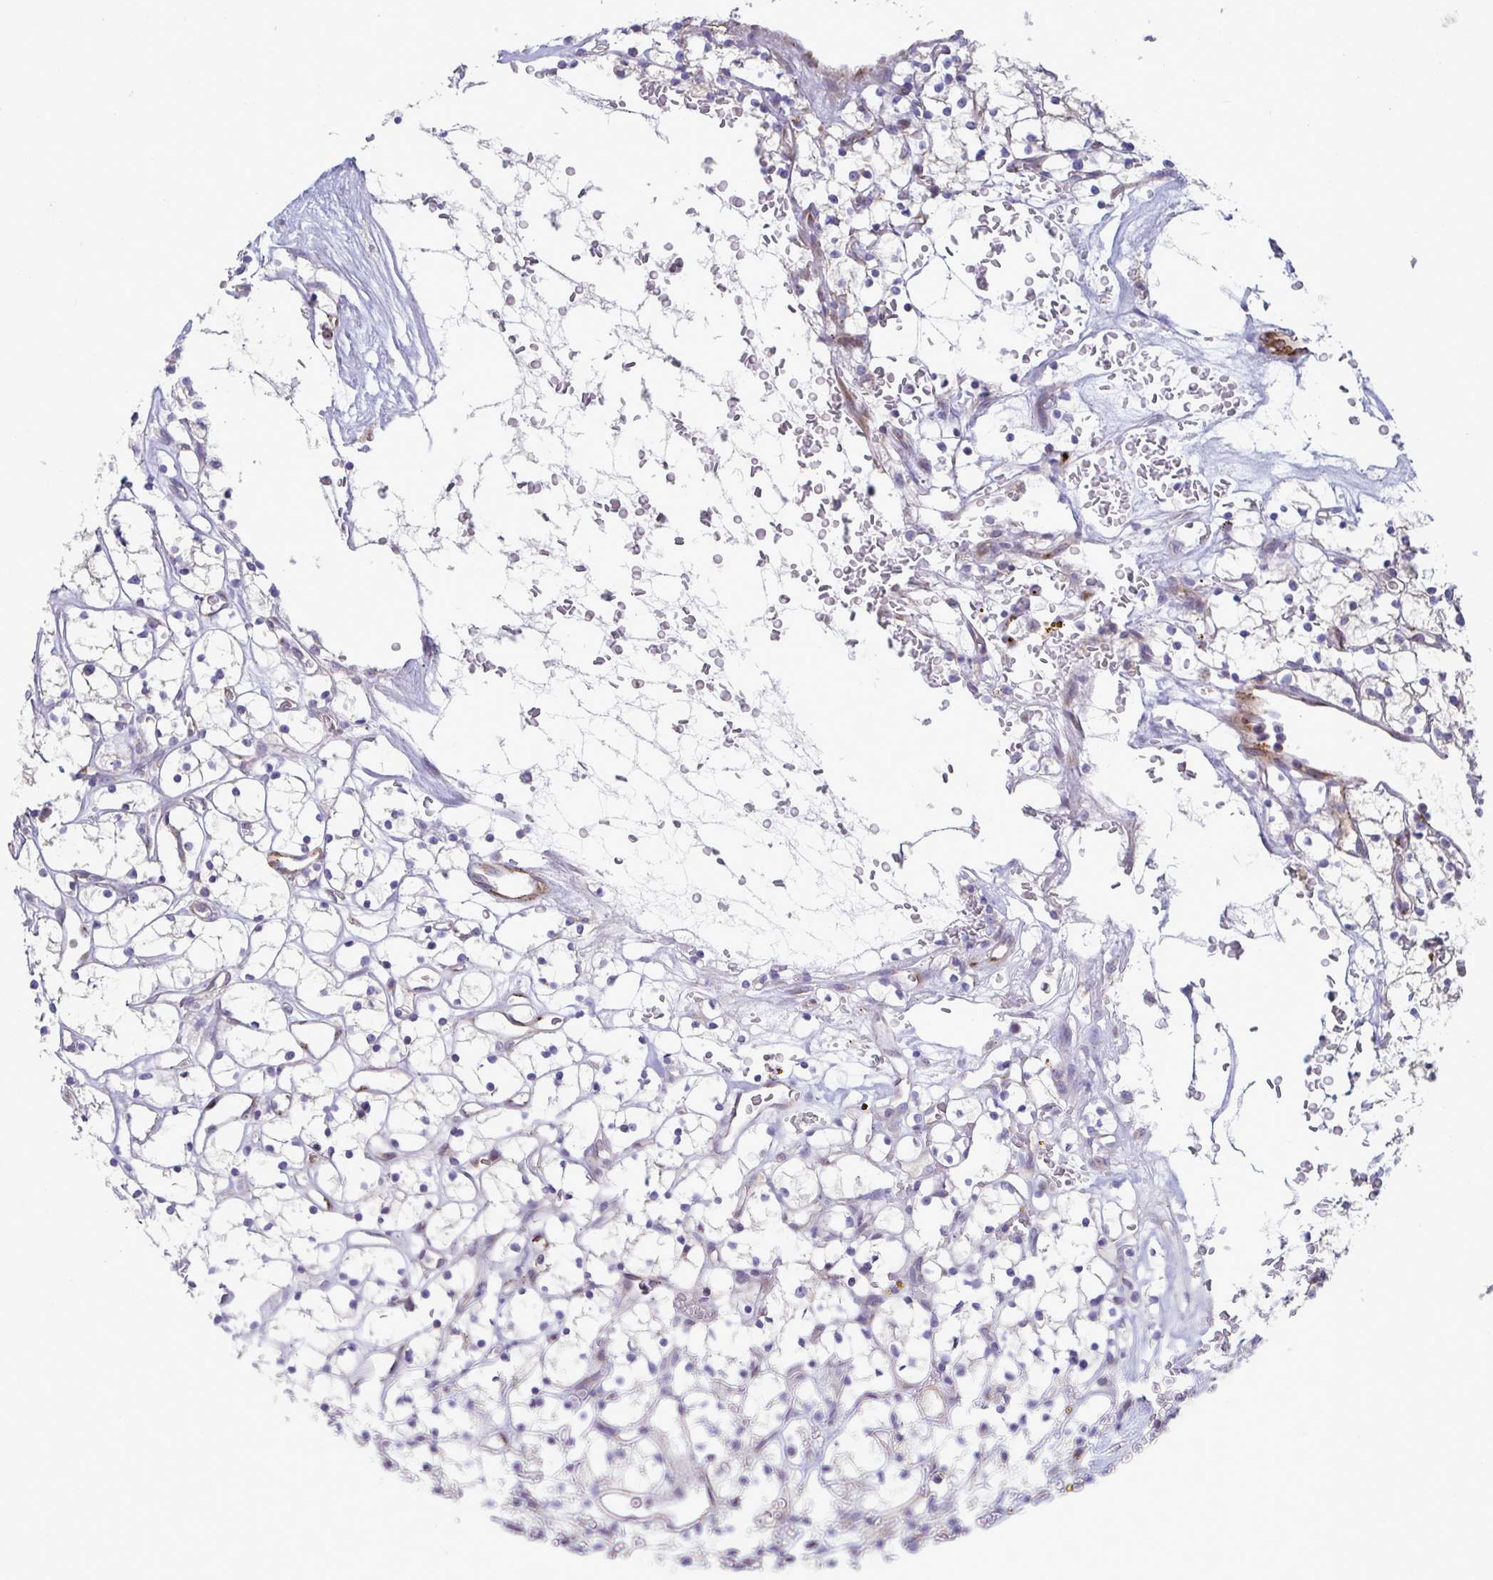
{"staining": {"intensity": "negative", "quantity": "none", "location": "none"}, "tissue": "renal cancer", "cell_type": "Tumor cells", "image_type": "cancer", "snomed": [{"axis": "morphology", "description": "Adenocarcinoma, NOS"}, {"axis": "topography", "description": "Kidney"}], "caption": "Renal cancer was stained to show a protein in brown. There is no significant staining in tumor cells. (DAB (3,3'-diaminobenzidine) immunohistochemistry (IHC), high magnification).", "gene": "IL37", "patient": {"sex": "female", "age": 64}}